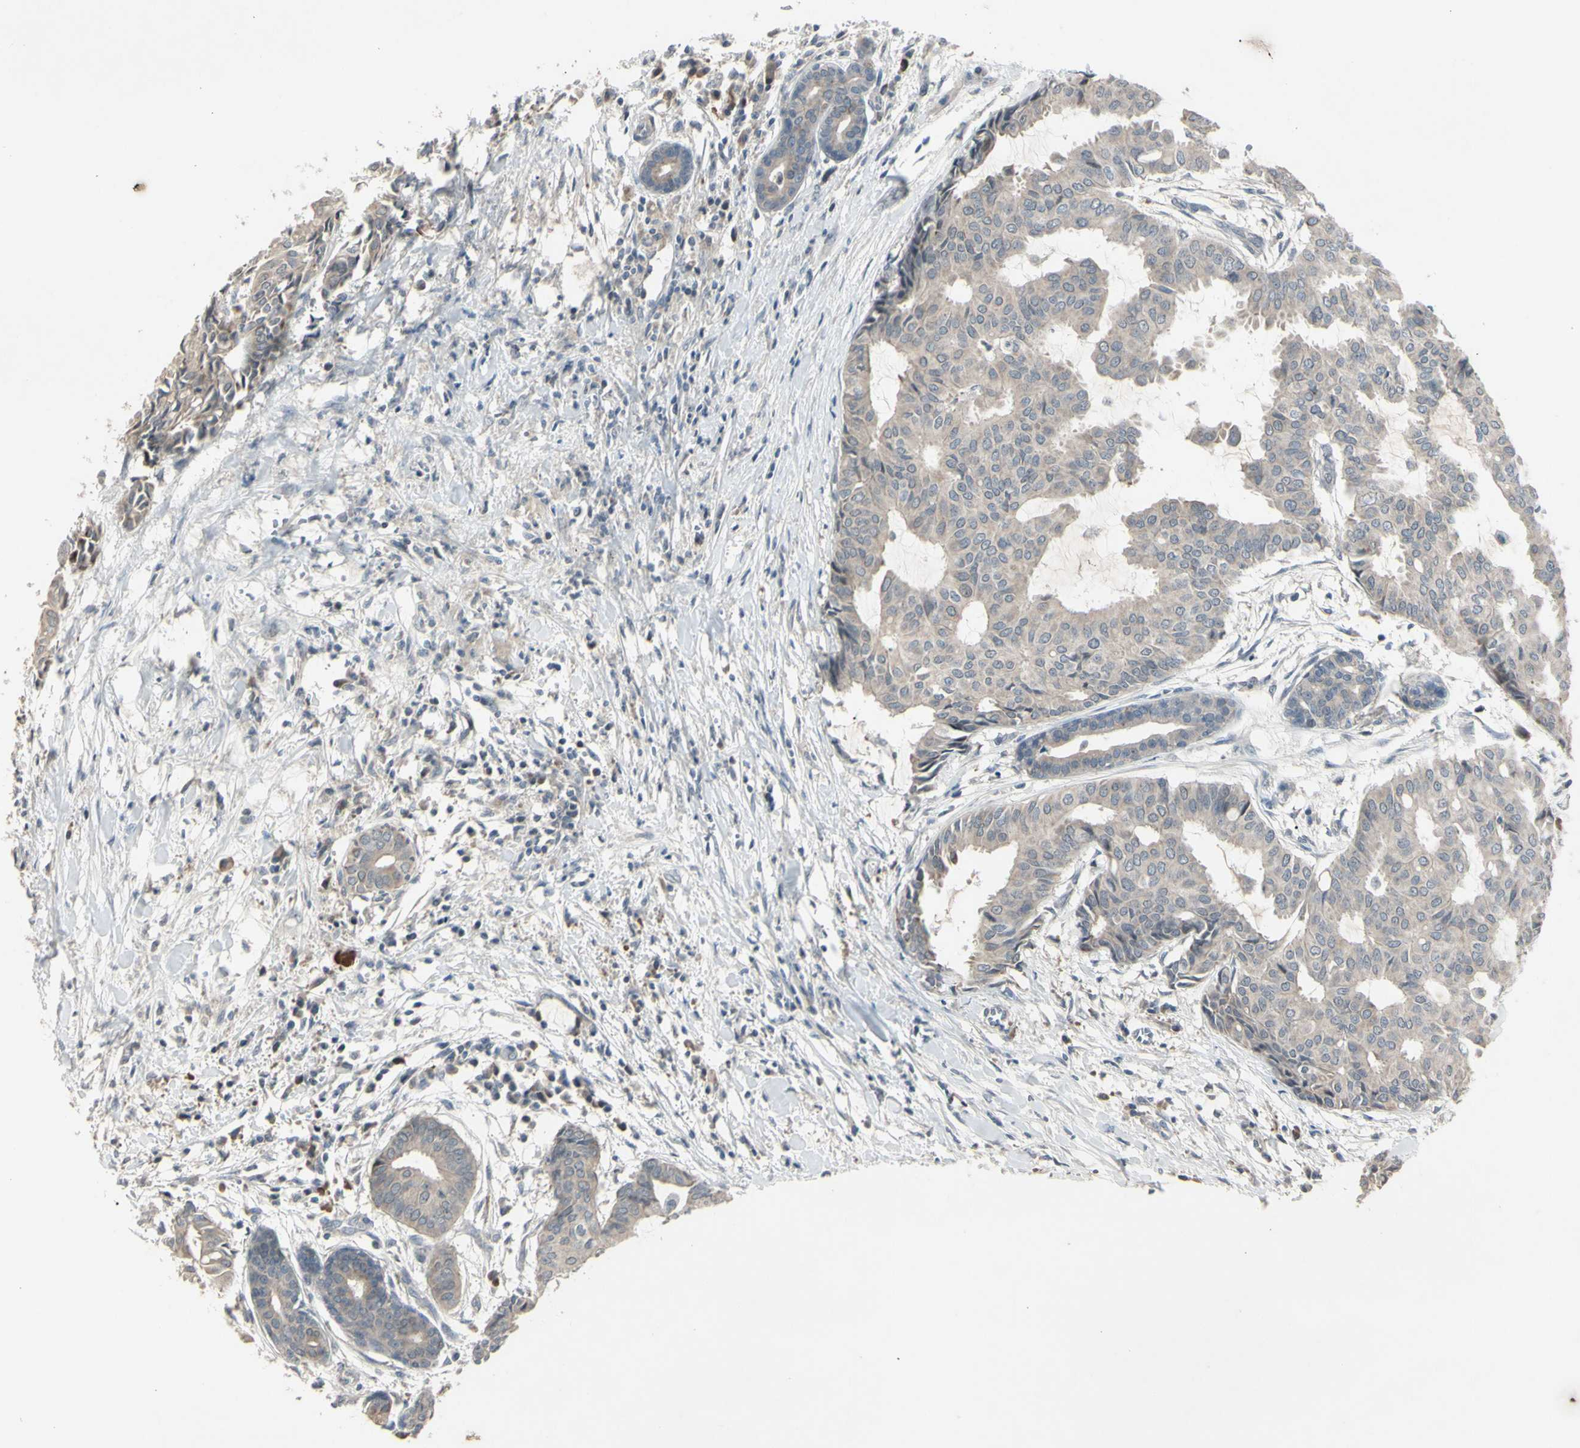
{"staining": {"intensity": "weak", "quantity": ">75%", "location": "cytoplasmic/membranous"}, "tissue": "head and neck cancer", "cell_type": "Tumor cells", "image_type": "cancer", "snomed": [{"axis": "morphology", "description": "Adenocarcinoma, NOS"}, {"axis": "topography", "description": "Salivary gland"}, {"axis": "topography", "description": "Head-Neck"}], "caption": "This micrograph displays IHC staining of human head and neck cancer (adenocarcinoma), with low weak cytoplasmic/membranous staining in about >75% of tumor cells.", "gene": "PIAS4", "patient": {"sex": "female", "age": 59}}